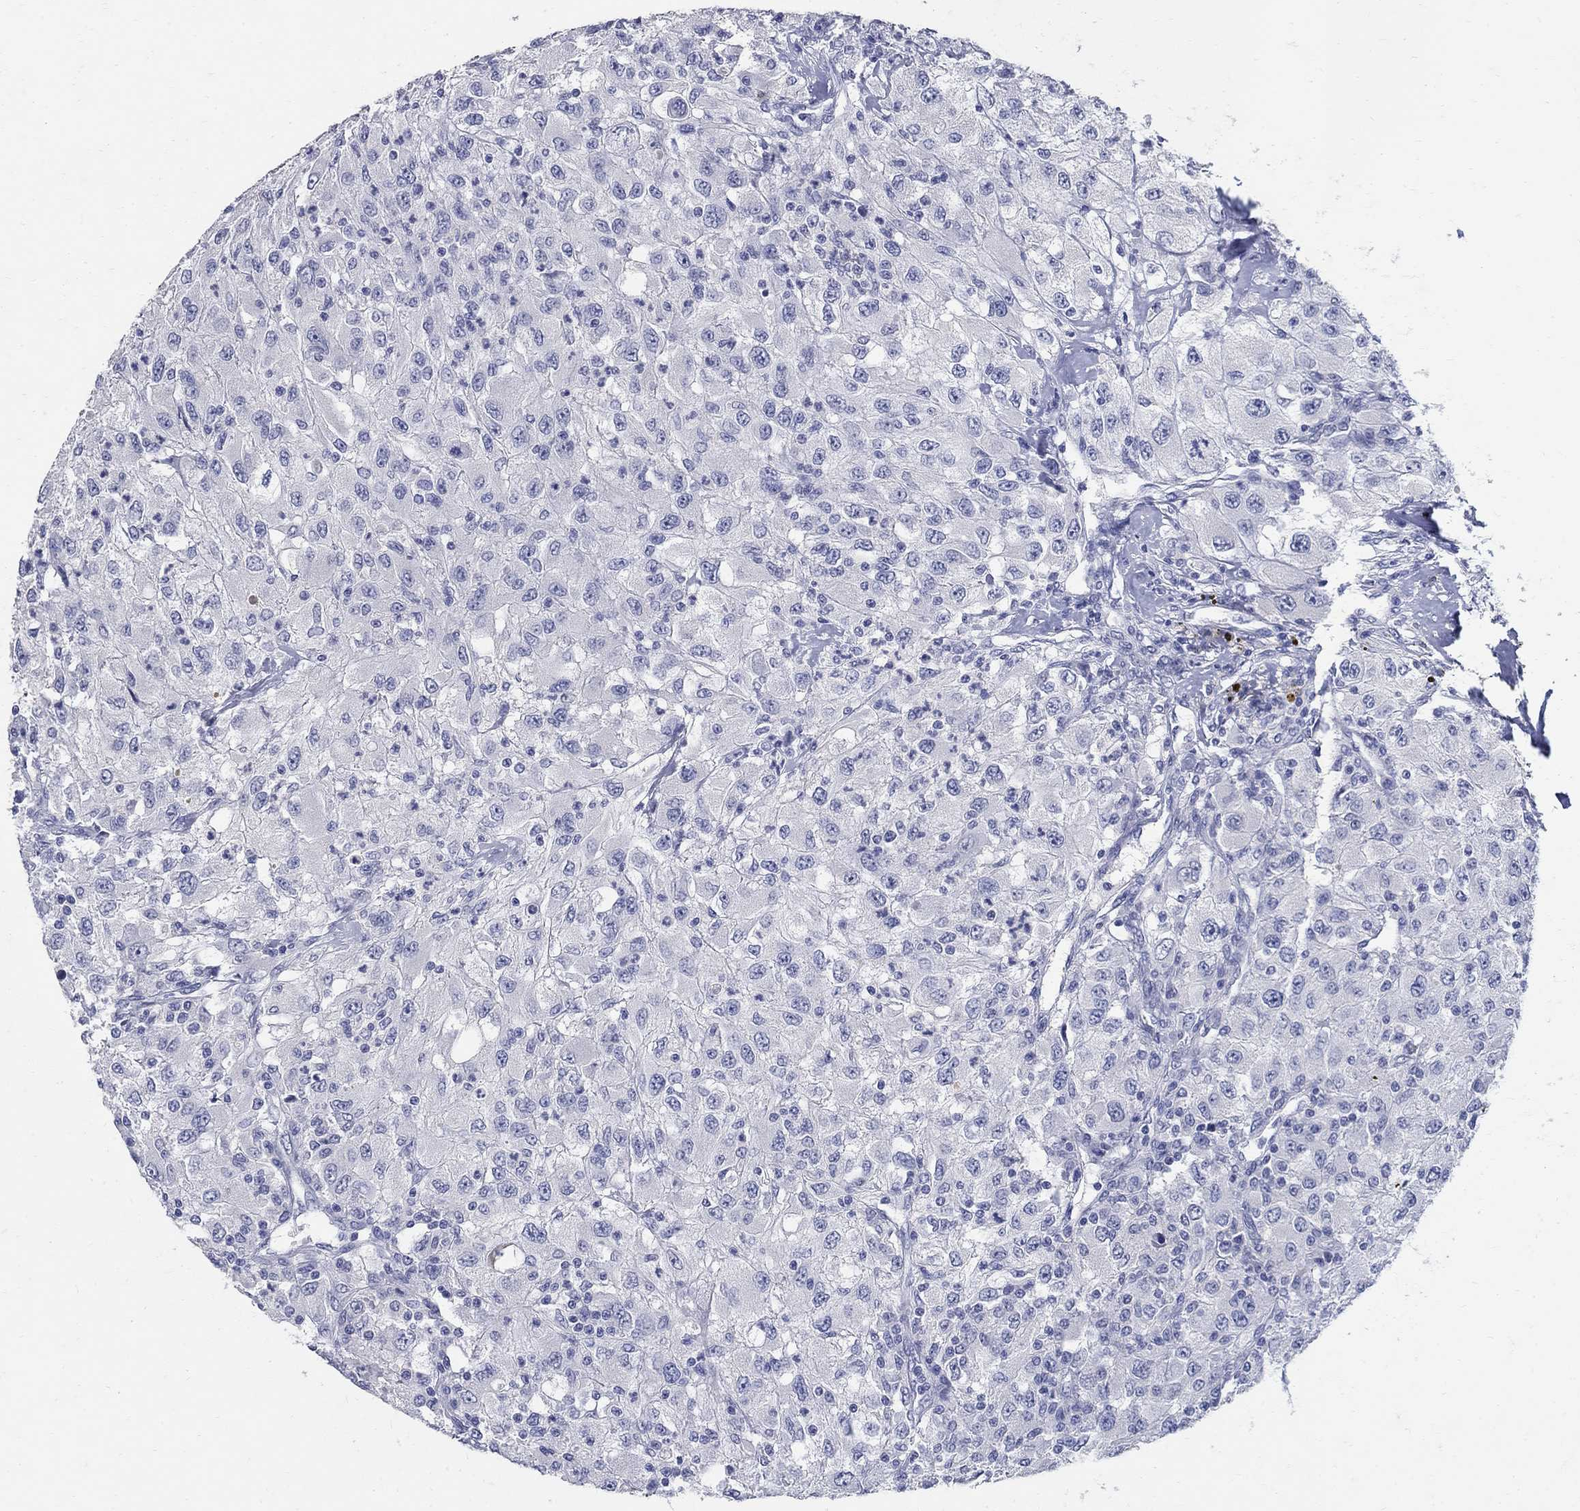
{"staining": {"intensity": "negative", "quantity": "none", "location": "none"}, "tissue": "renal cancer", "cell_type": "Tumor cells", "image_type": "cancer", "snomed": [{"axis": "morphology", "description": "Adenocarcinoma, NOS"}, {"axis": "topography", "description": "Kidney"}], "caption": "Tumor cells are negative for protein expression in human renal adenocarcinoma.", "gene": "SOX2", "patient": {"sex": "female", "age": 67}}